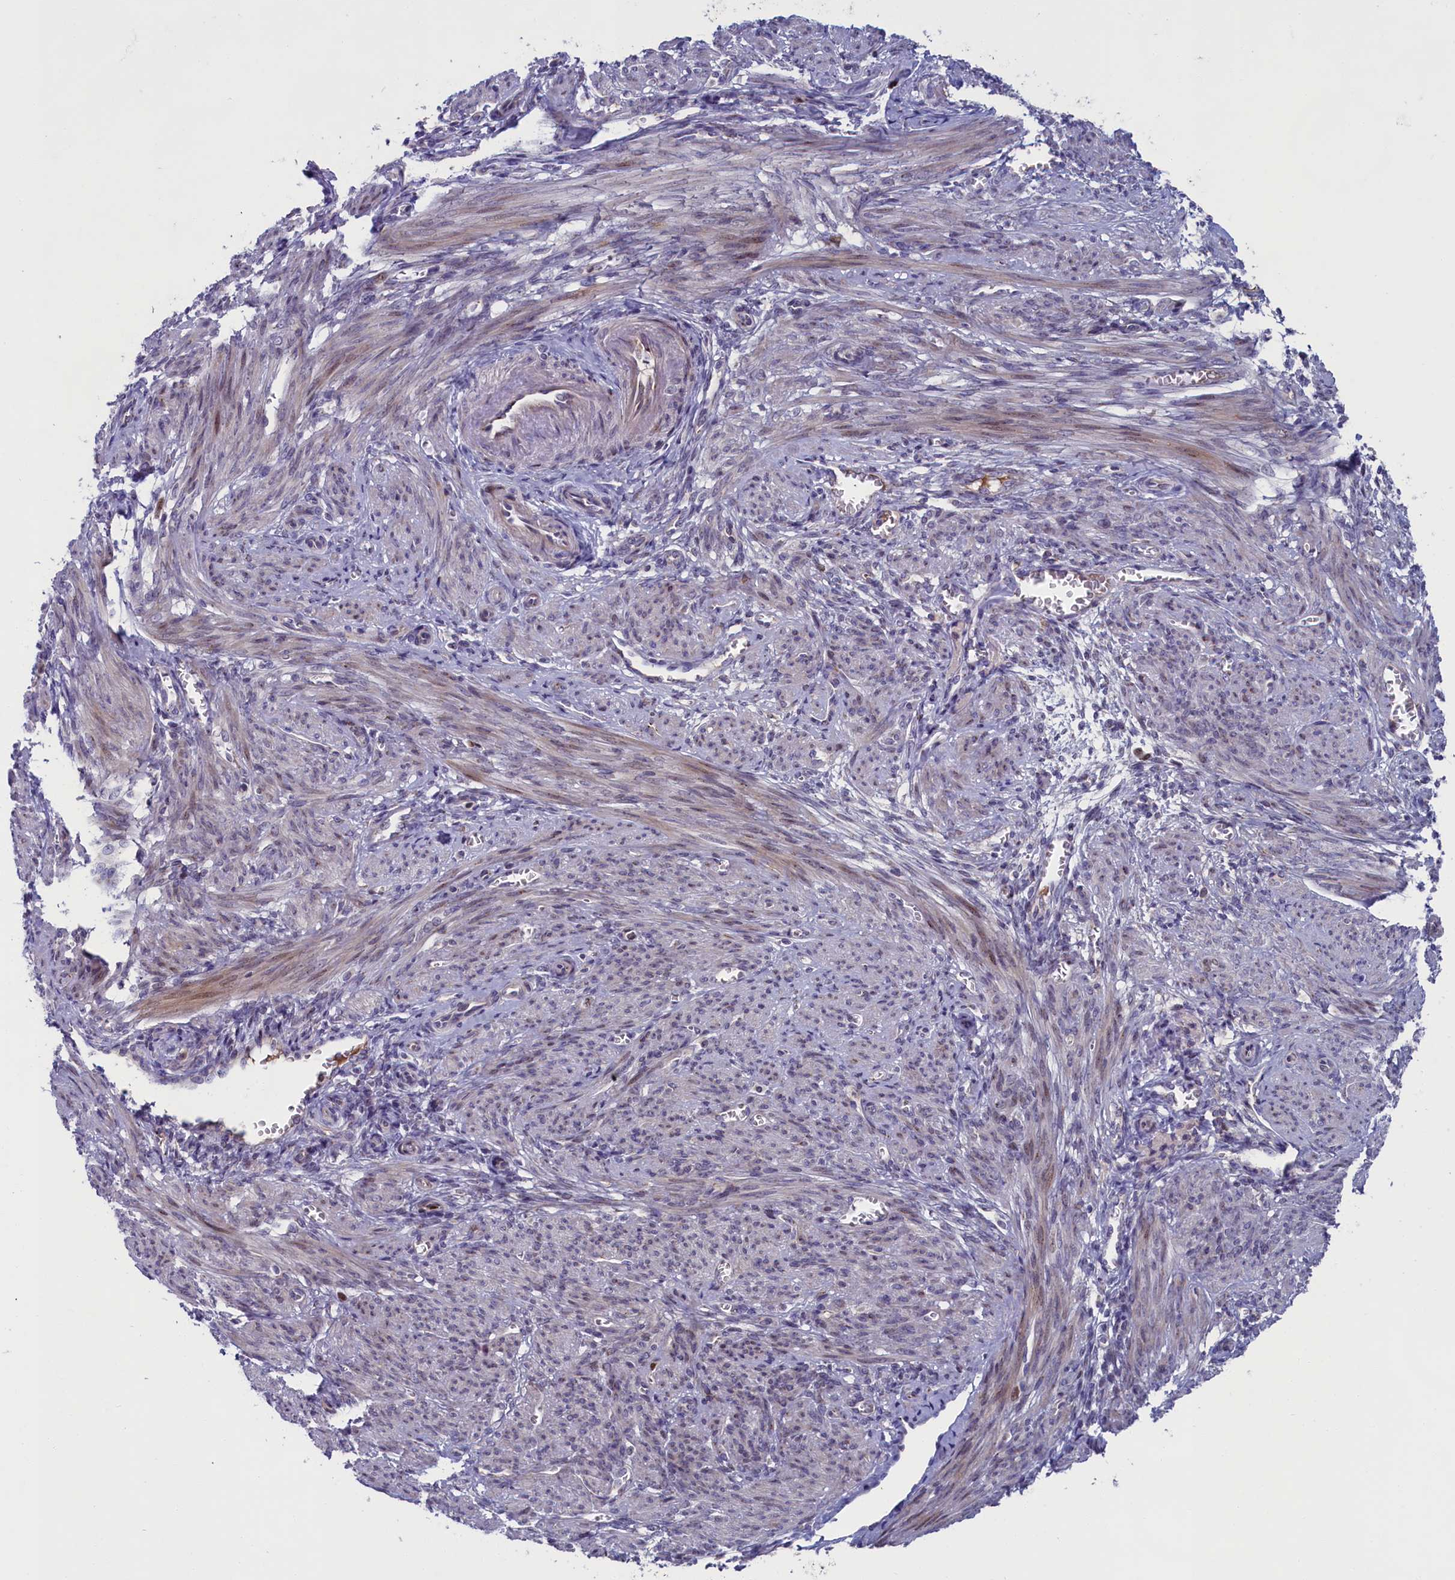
{"staining": {"intensity": "weak", "quantity": "25%-75%", "location": "cytoplasmic/membranous"}, "tissue": "smooth muscle", "cell_type": "Smooth muscle cells", "image_type": "normal", "snomed": [{"axis": "morphology", "description": "Normal tissue, NOS"}, {"axis": "topography", "description": "Smooth muscle"}], "caption": "A brown stain highlights weak cytoplasmic/membranous staining of a protein in smooth muscle cells of benign human smooth muscle. Immunohistochemistry (ihc) stains the protein of interest in brown and the nuclei are stained blue.", "gene": "LIG1", "patient": {"sex": "female", "age": 39}}